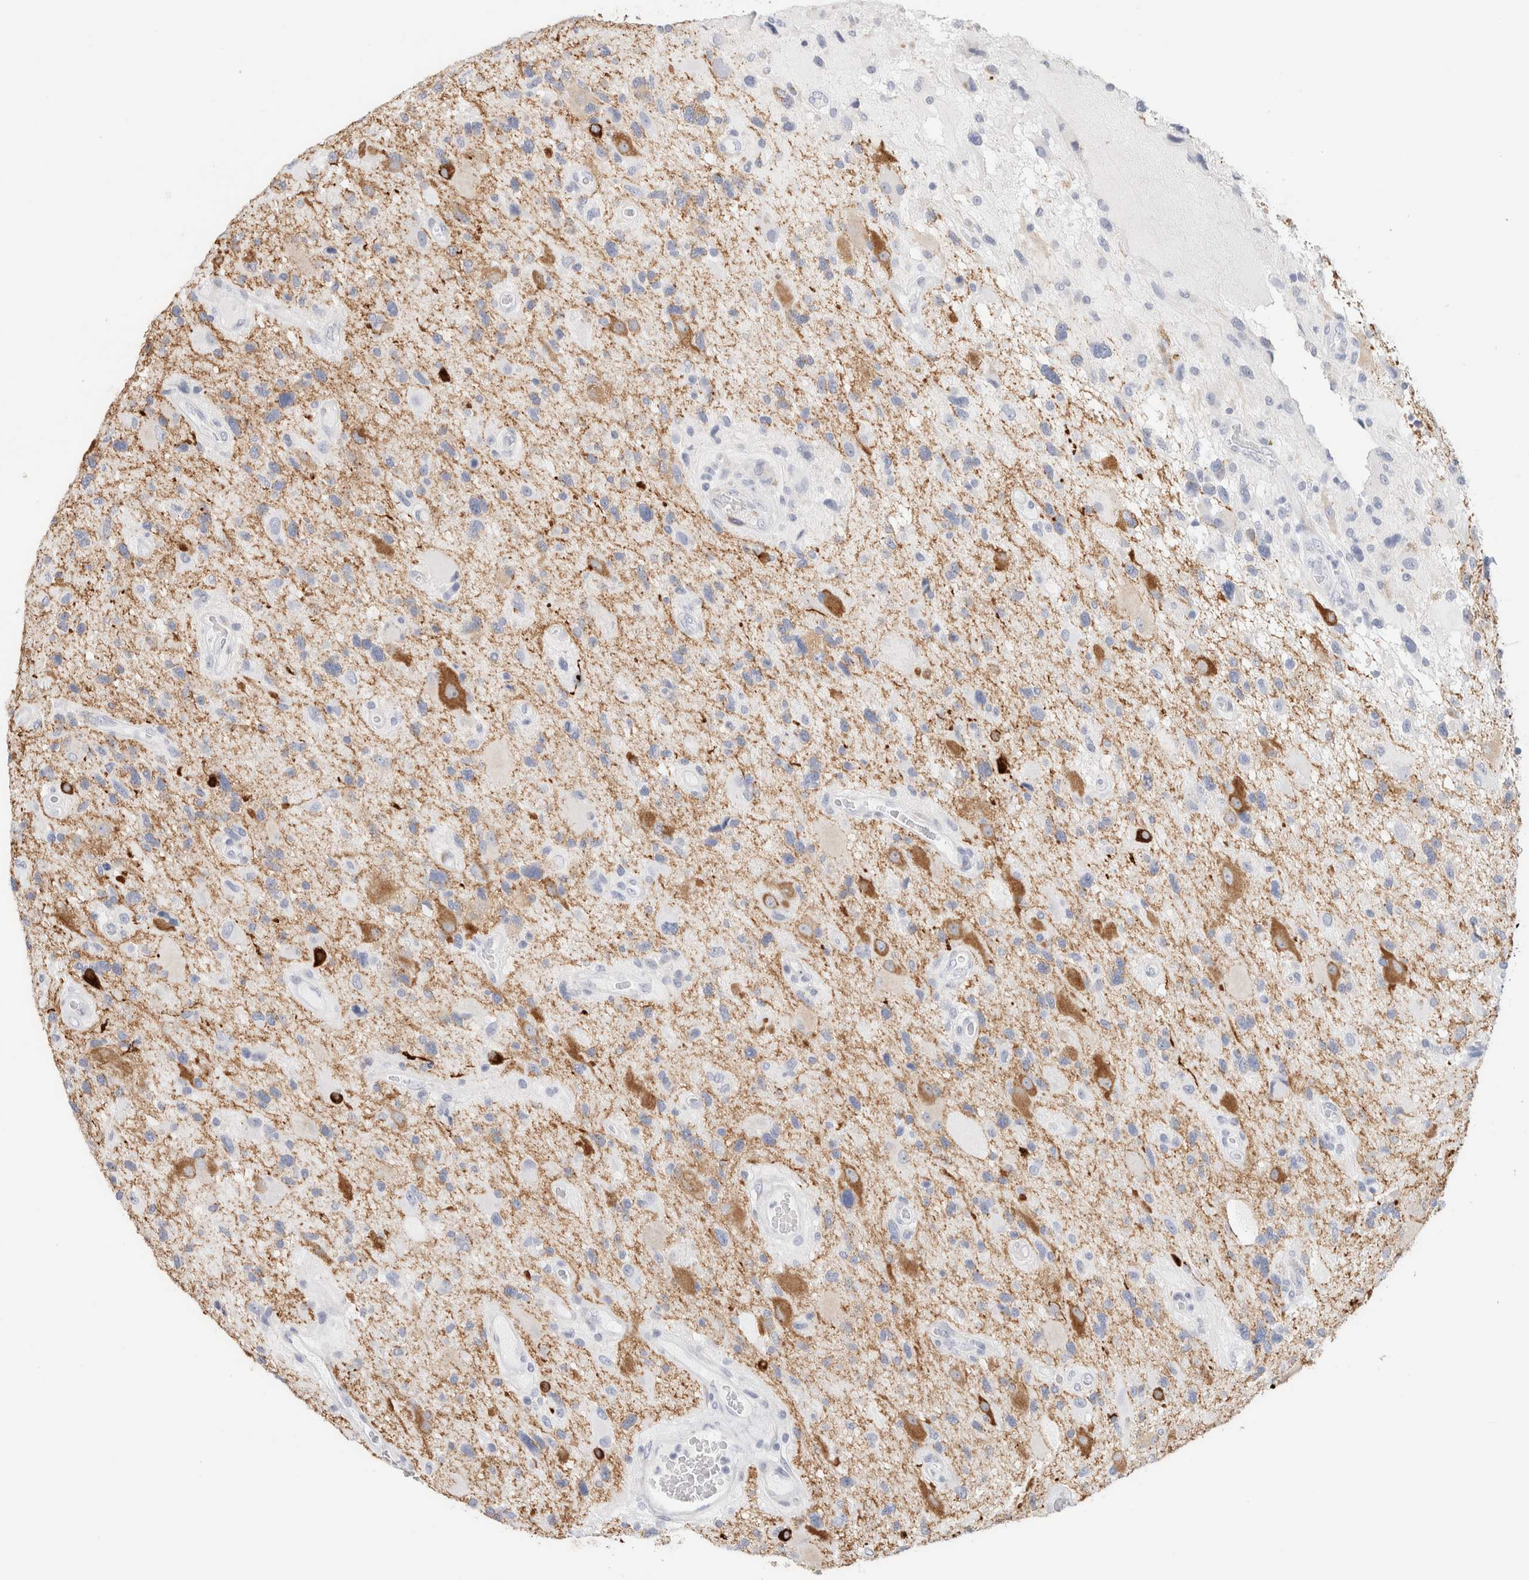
{"staining": {"intensity": "negative", "quantity": "none", "location": "none"}, "tissue": "glioma", "cell_type": "Tumor cells", "image_type": "cancer", "snomed": [{"axis": "morphology", "description": "Glioma, malignant, High grade"}, {"axis": "topography", "description": "Brain"}], "caption": "DAB (3,3'-diaminobenzidine) immunohistochemical staining of malignant glioma (high-grade) reveals no significant positivity in tumor cells.", "gene": "RTN4", "patient": {"sex": "male", "age": 33}}